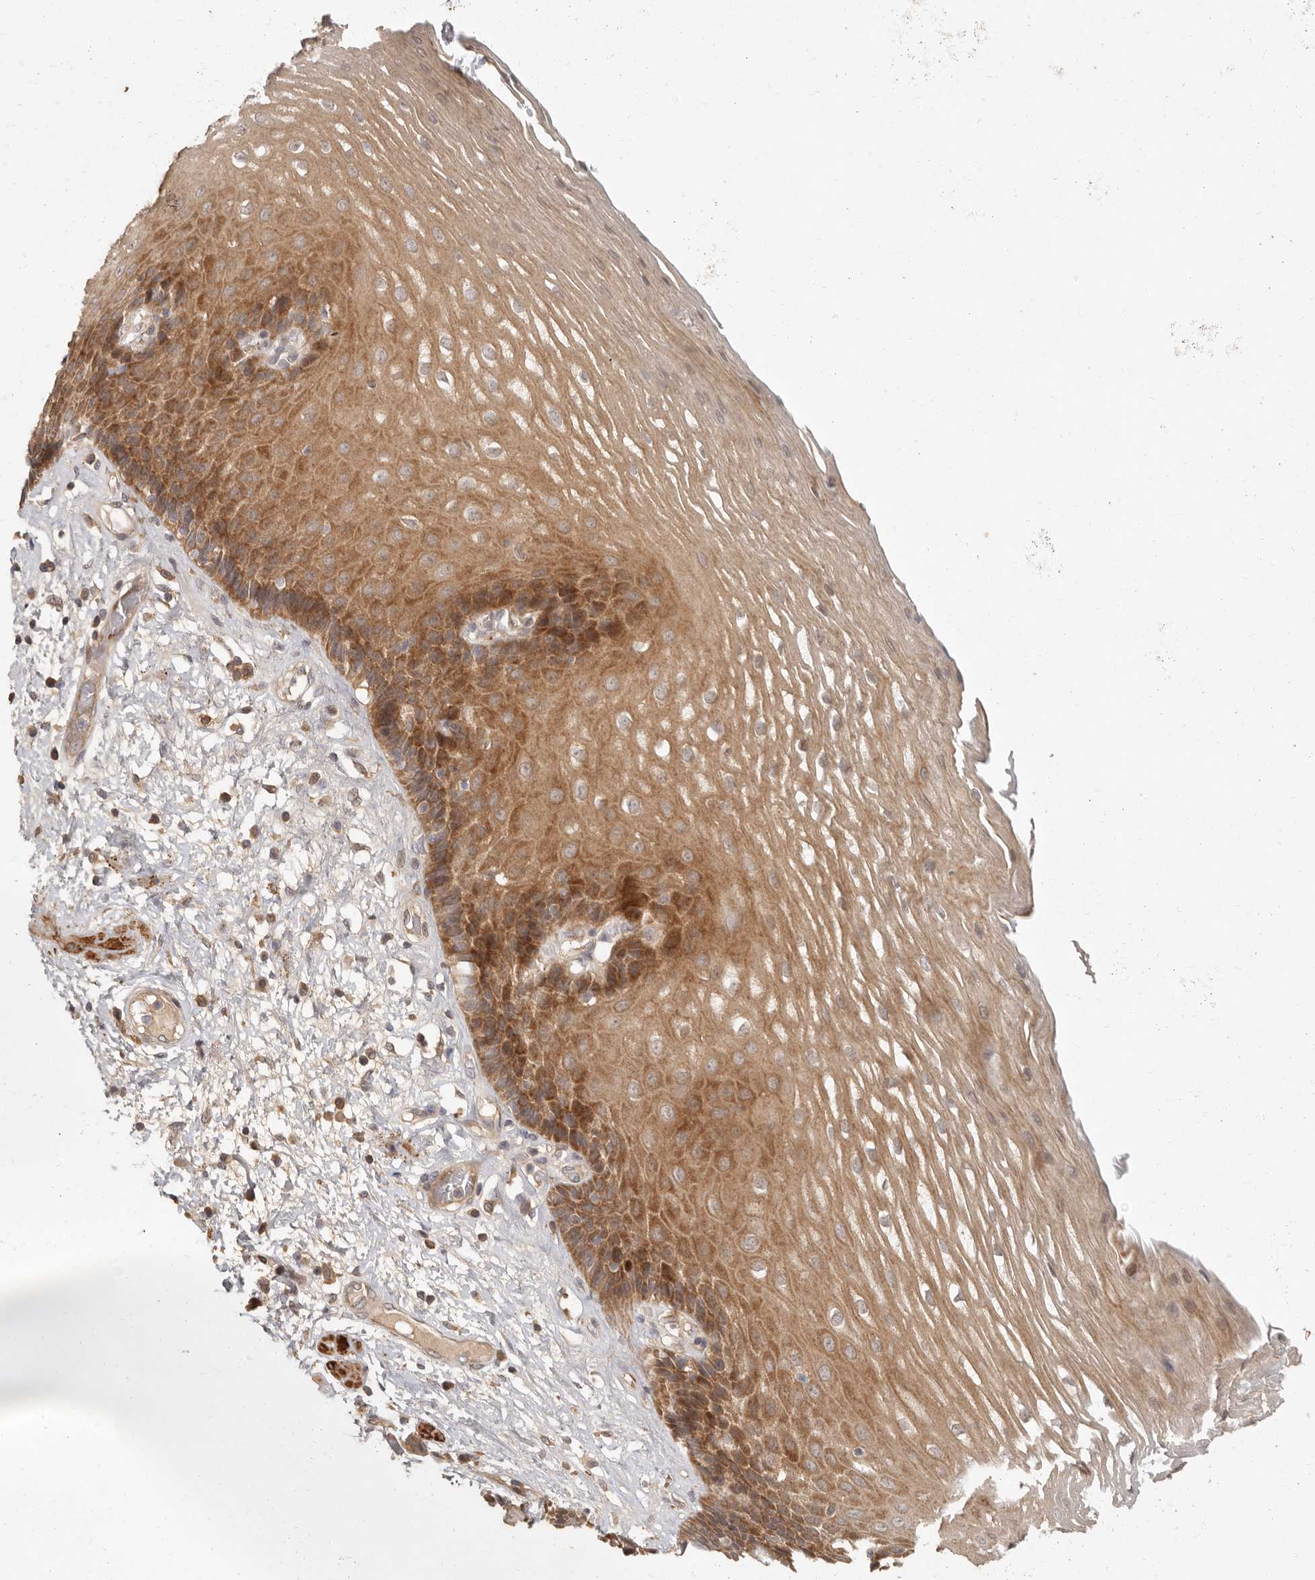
{"staining": {"intensity": "moderate", "quantity": ">75%", "location": "cytoplasmic/membranous"}, "tissue": "esophagus", "cell_type": "Squamous epithelial cells", "image_type": "normal", "snomed": [{"axis": "morphology", "description": "Normal tissue, NOS"}, {"axis": "morphology", "description": "Adenocarcinoma, NOS"}, {"axis": "topography", "description": "Esophagus"}], "caption": "Esophagus stained with IHC displays moderate cytoplasmic/membranous expression in about >75% of squamous epithelial cells. (IHC, brightfield microscopy, high magnification).", "gene": "VIPR1", "patient": {"sex": "male", "age": 62}}